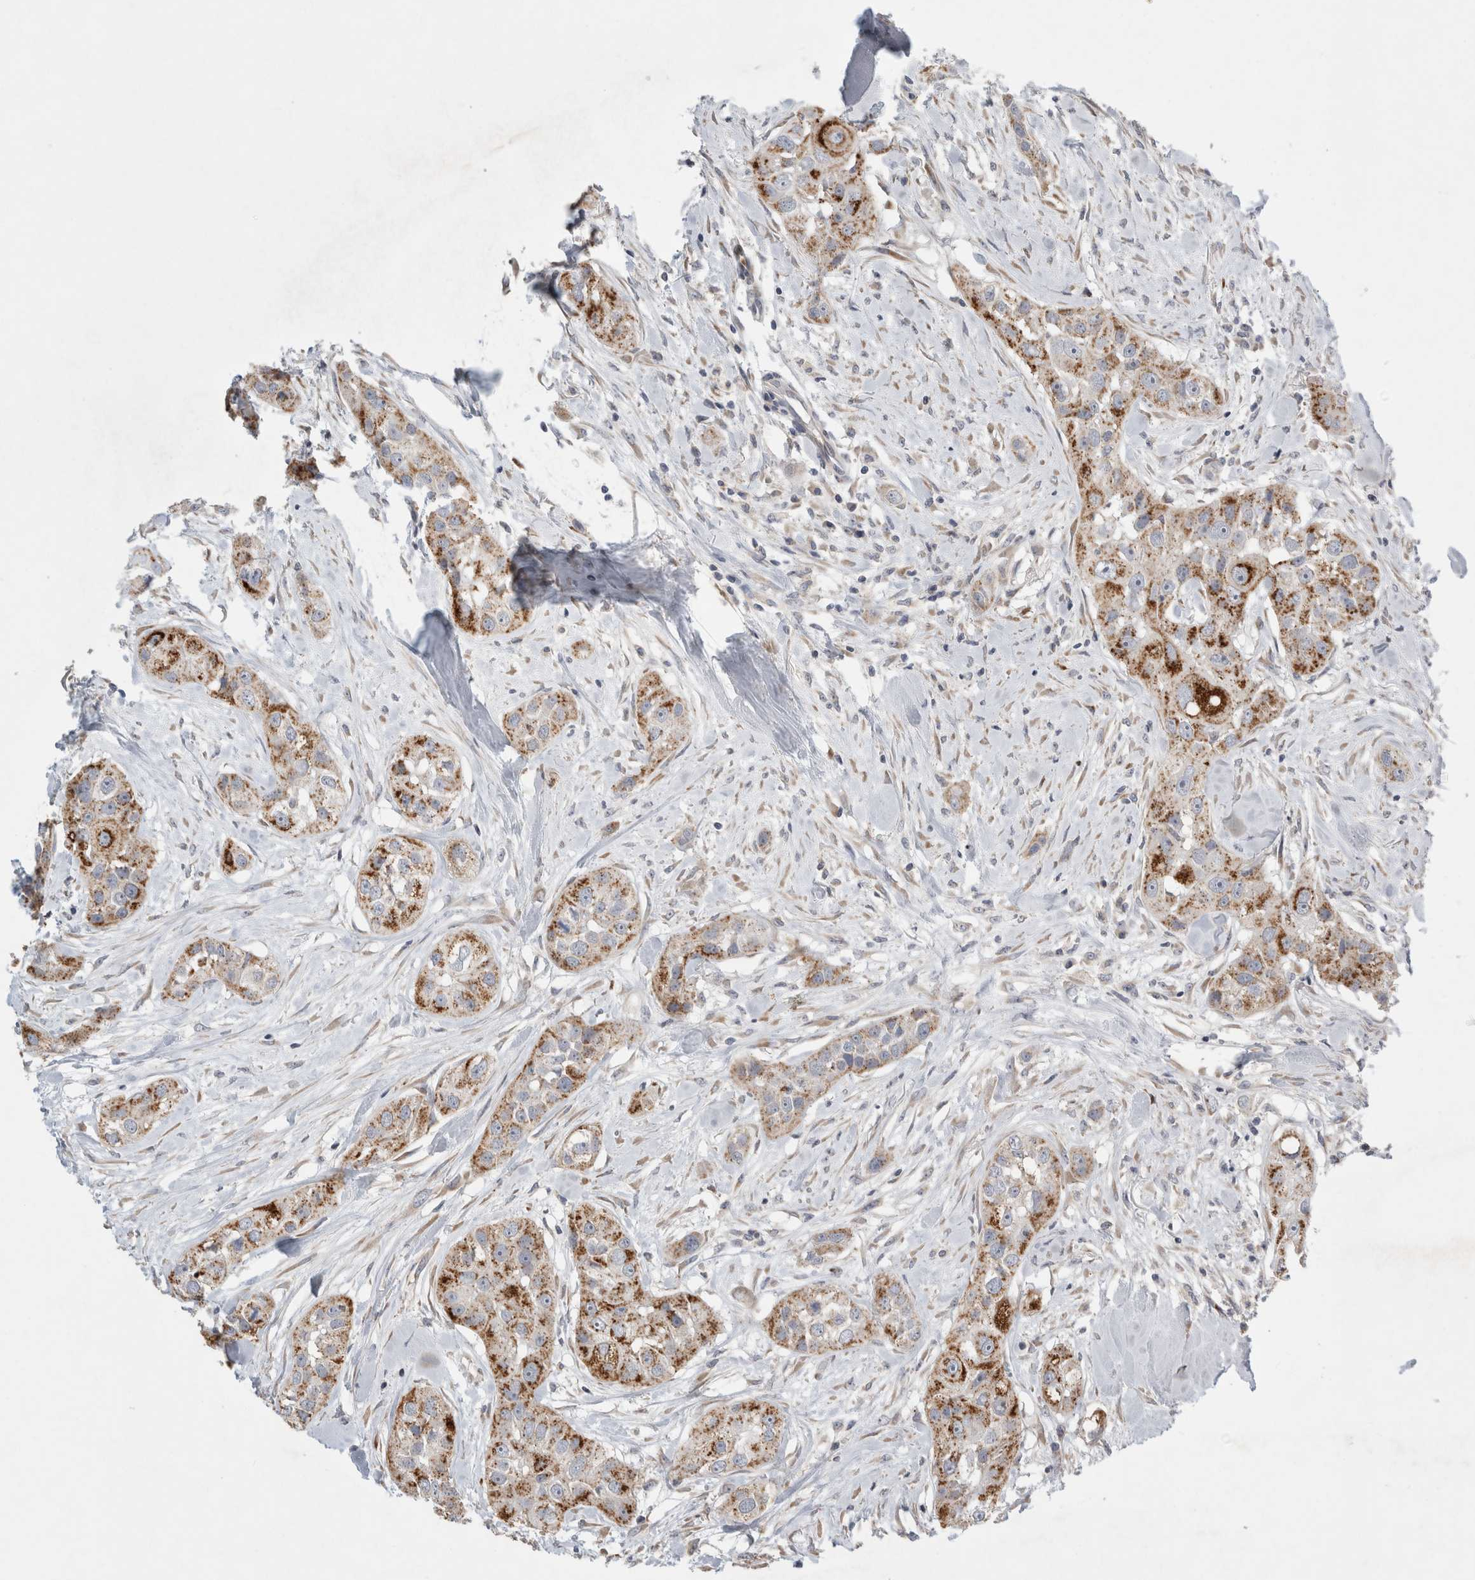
{"staining": {"intensity": "moderate", "quantity": ">75%", "location": "cytoplasmic/membranous"}, "tissue": "head and neck cancer", "cell_type": "Tumor cells", "image_type": "cancer", "snomed": [{"axis": "morphology", "description": "Normal tissue, NOS"}, {"axis": "morphology", "description": "Squamous cell carcinoma, NOS"}, {"axis": "topography", "description": "Skeletal muscle"}, {"axis": "topography", "description": "Head-Neck"}], "caption": "Head and neck cancer (squamous cell carcinoma) tissue reveals moderate cytoplasmic/membranous staining in approximately >75% of tumor cells", "gene": "TRMT9B", "patient": {"sex": "male", "age": 51}}